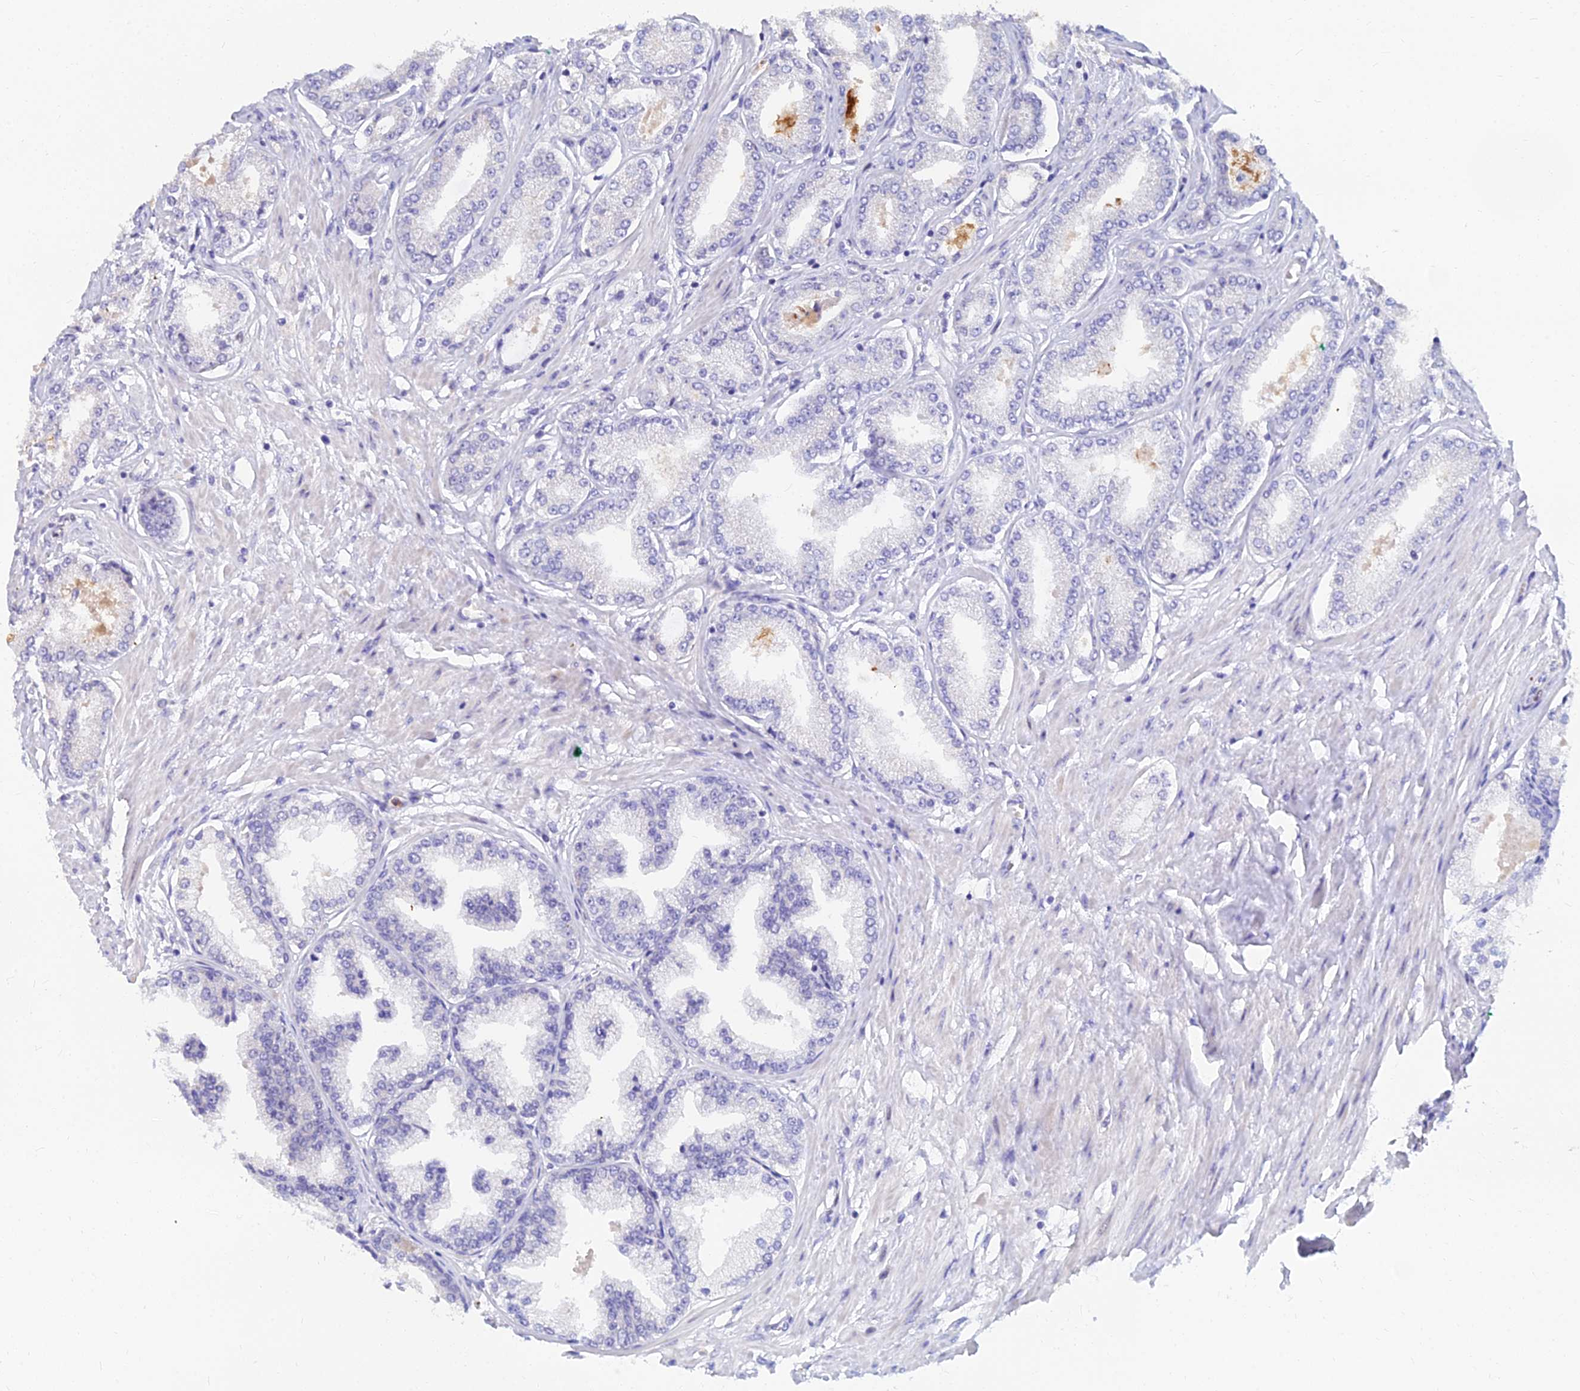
{"staining": {"intensity": "negative", "quantity": "none", "location": "none"}, "tissue": "prostate cancer", "cell_type": "Tumor cells", "image_type": "cancer", "snomed": [{"axis": "morphology", "description": "Adenocarcinoma, Low grade"}, {"axis": "topography", "description": "Prostate"}], "caption": "IHC micrograph of human low-grade adenocarcinoma (prostate) stained for a protein (brown), which reveals no expression in tumor cells.", "gene": "GOLGA6D", "patient": {"sex": "male", "age": 63}}